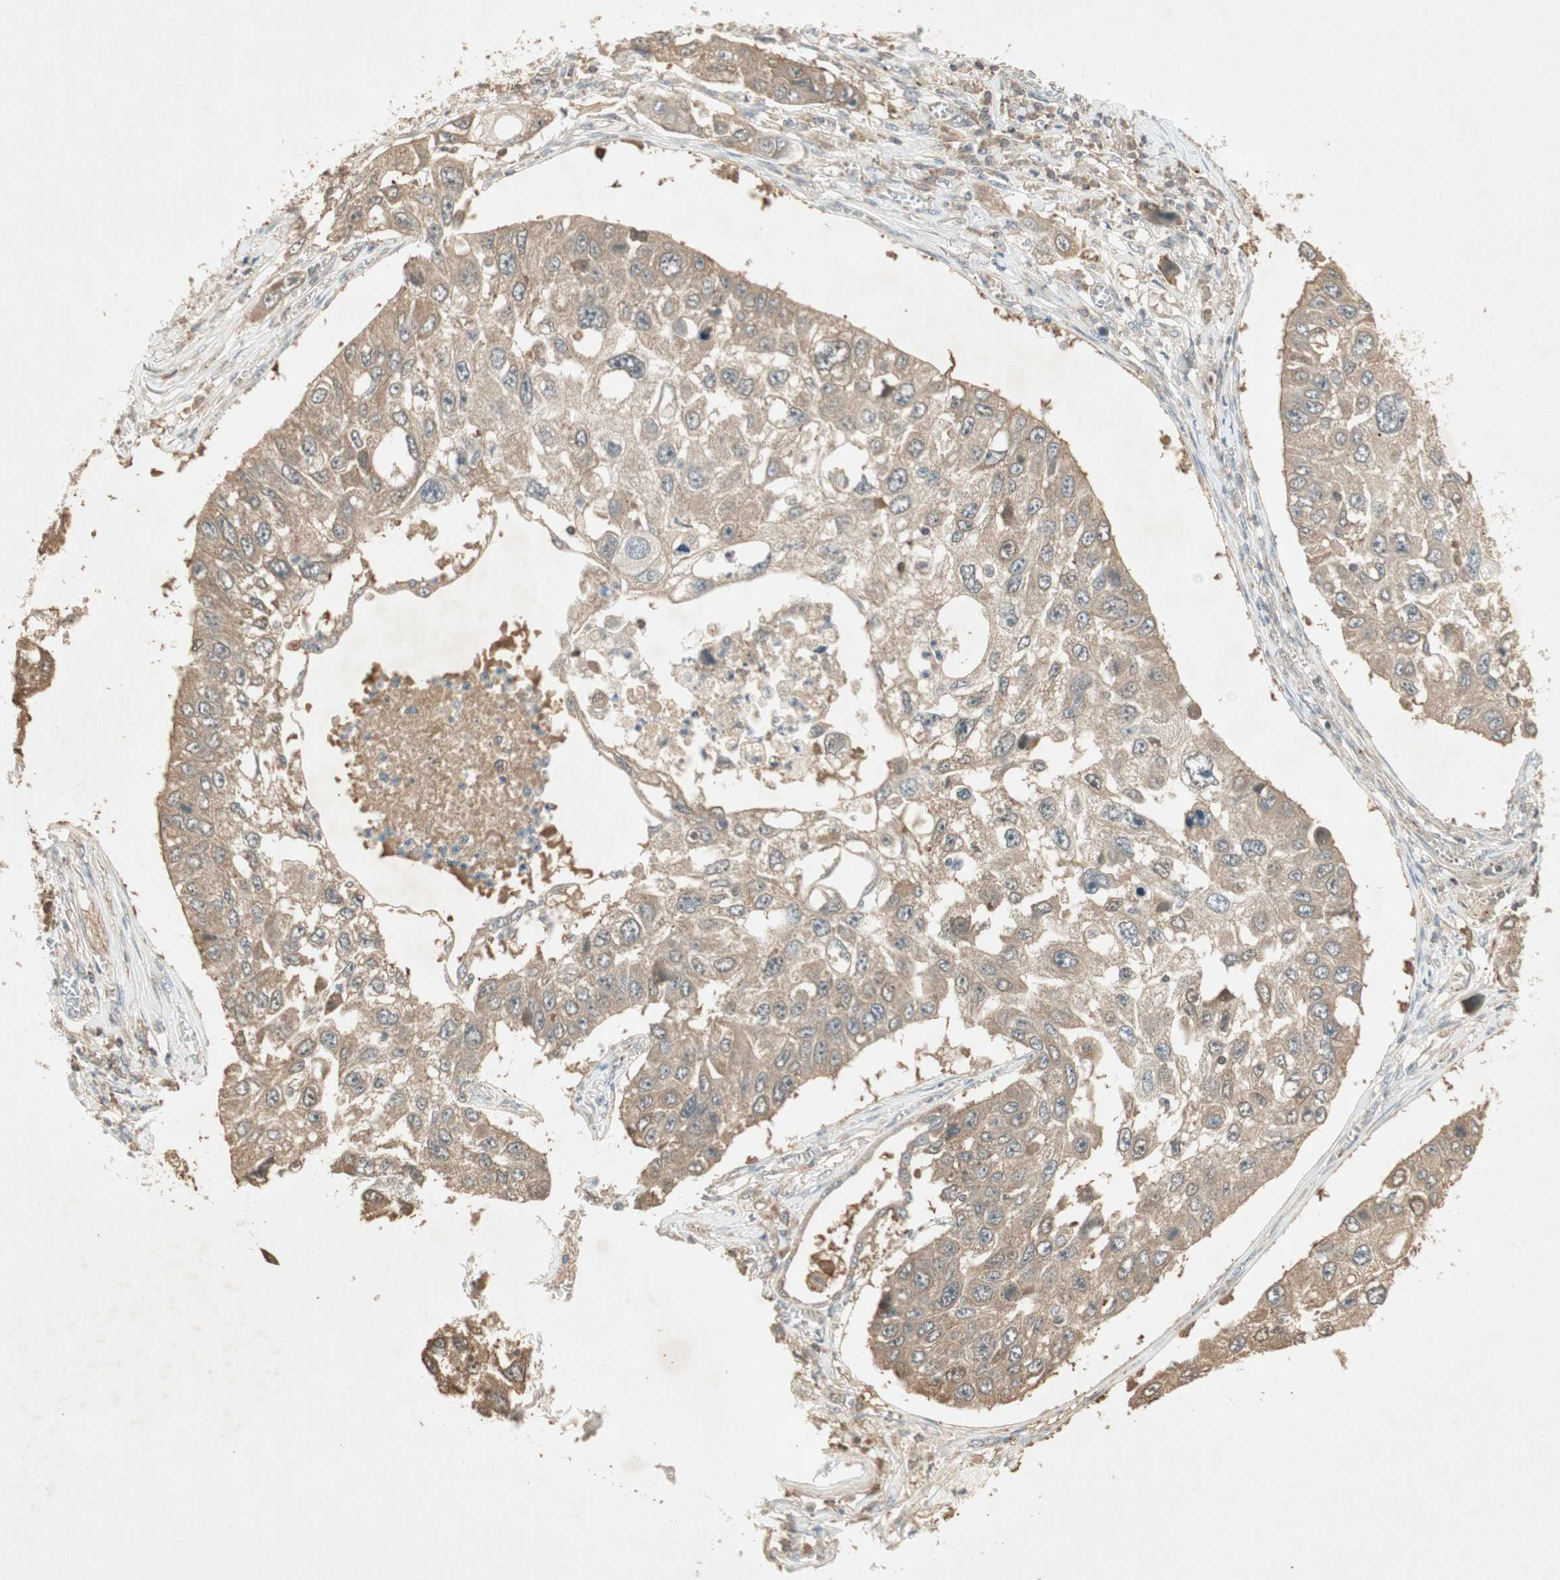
{"staining": {"intensity": "moderate", "quantity": ">75%", "location": "cytoplasmic/membranous"}, "tissue": "lung cancer", "cell_type": "Tumor cells", "image_type": "cancer", "snomed": [{"axis": "morphology", "description": "Squamous cell carcinoma, NOS"}, {"axis": "topography", "description": "Lung"}], "caption": "Immunohistochemistry staining of squamous cell carcinoma (lung), which reveals medium levels of moderate cytoplasmic/membranous positivity in about >75% of tumor cells indicating moderate cytoplasmic/membranous protein positivity. The staining was performed using DAB (brown) for protein detection and nuclei were counterstained in hematoxylin (blue).", "gene": "USP2", "patient": {"sex": "male", "age": 71}}